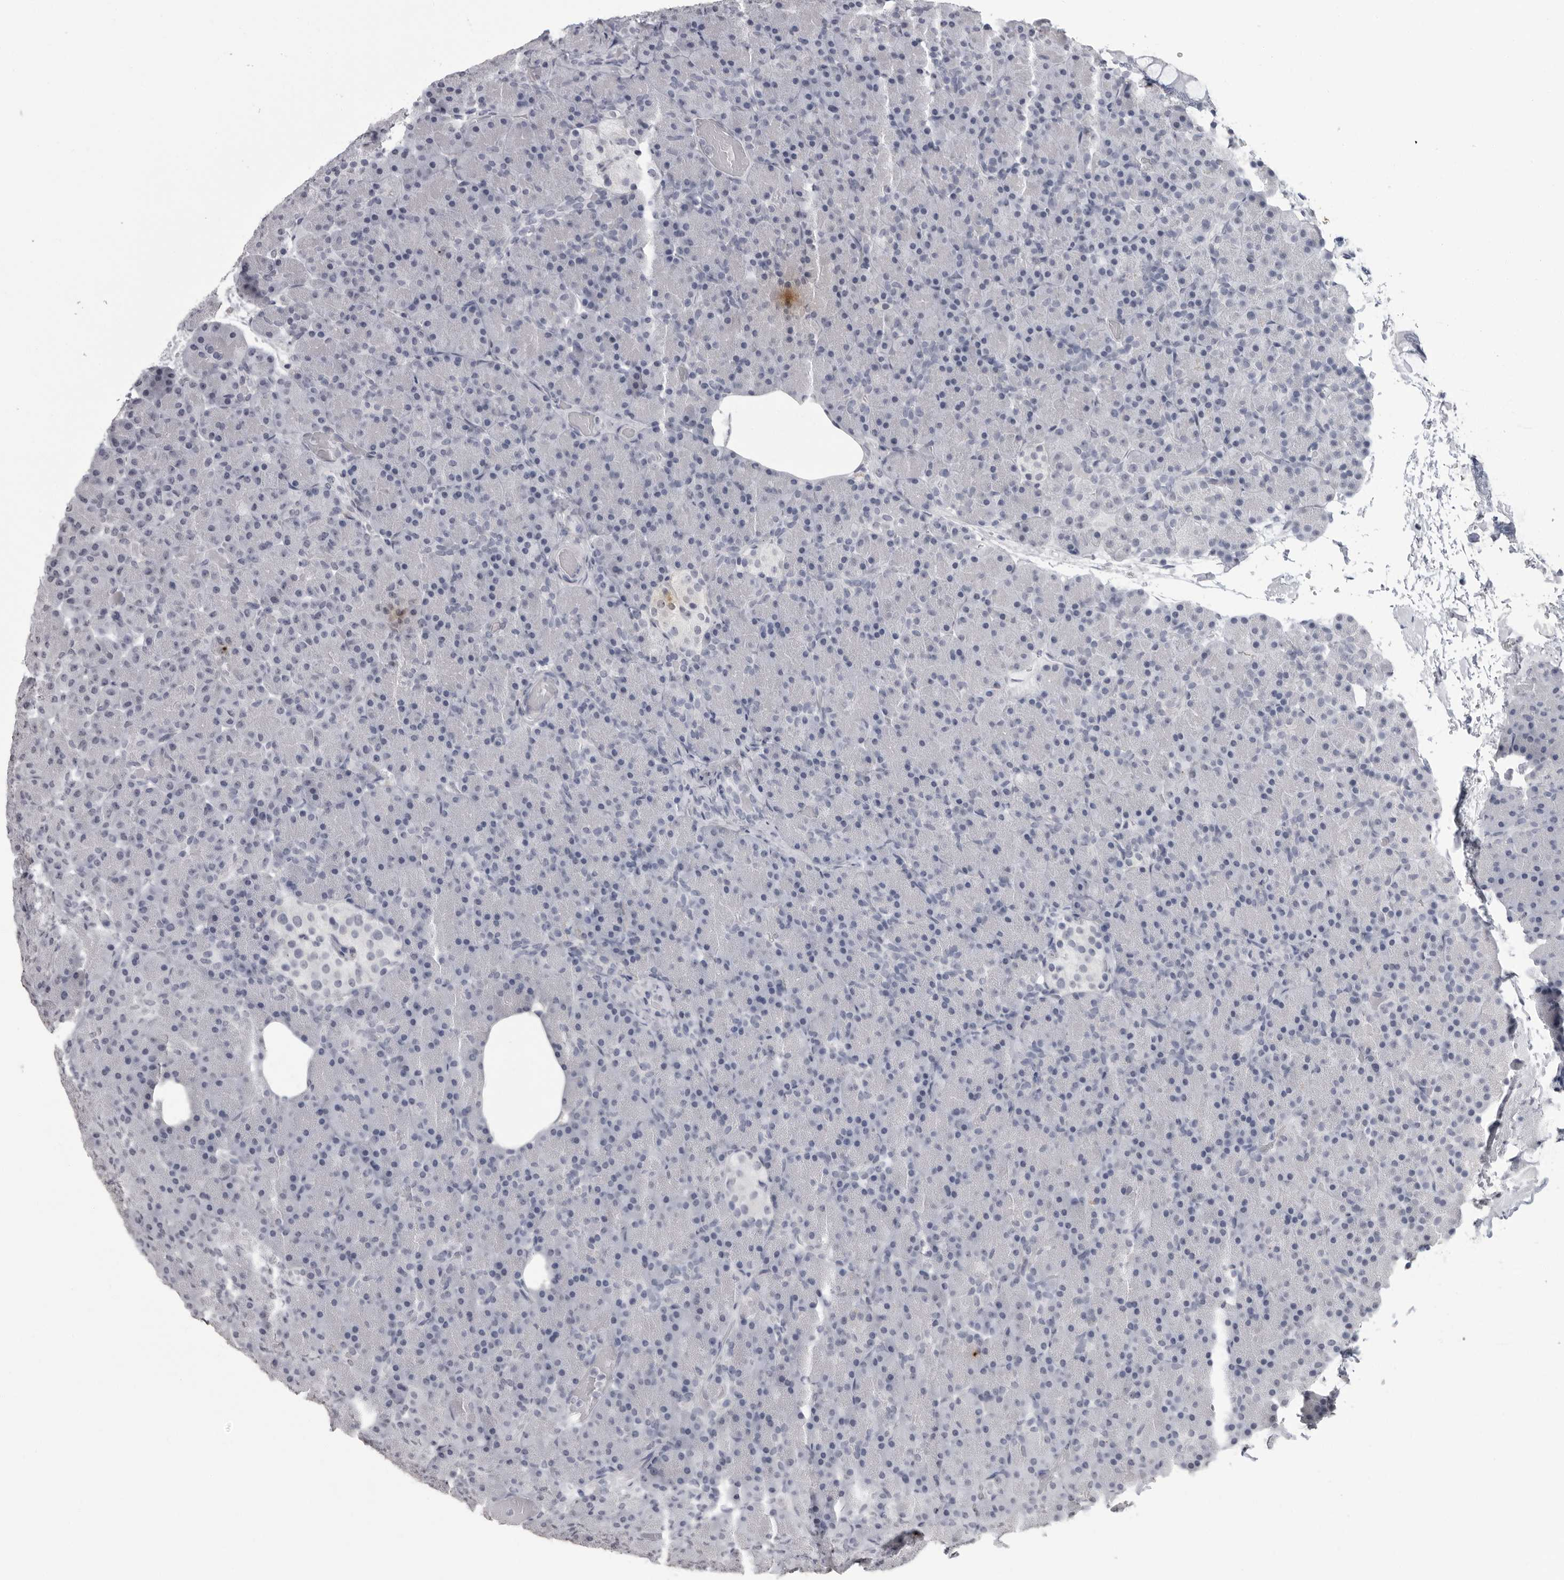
{"staining": {"intensity": "negative", "quantity": "none", "location": "none"}, "tissue": "pancreas", "cell_type": "Exocrine glandular cells", "image_type": "normal", "snomed": [{"axis": "morphology", "description": "Normal tissue, NOS"}, {"axis": "topography", "description": "Pancreas"}], "caption": "This is an immunohistochemistry photomicrograph of benign pancreas. There is no expression in exocrine glandular cells.", "gene": "HEPACAM", "patient": {"sex": "female", "age": 43}}